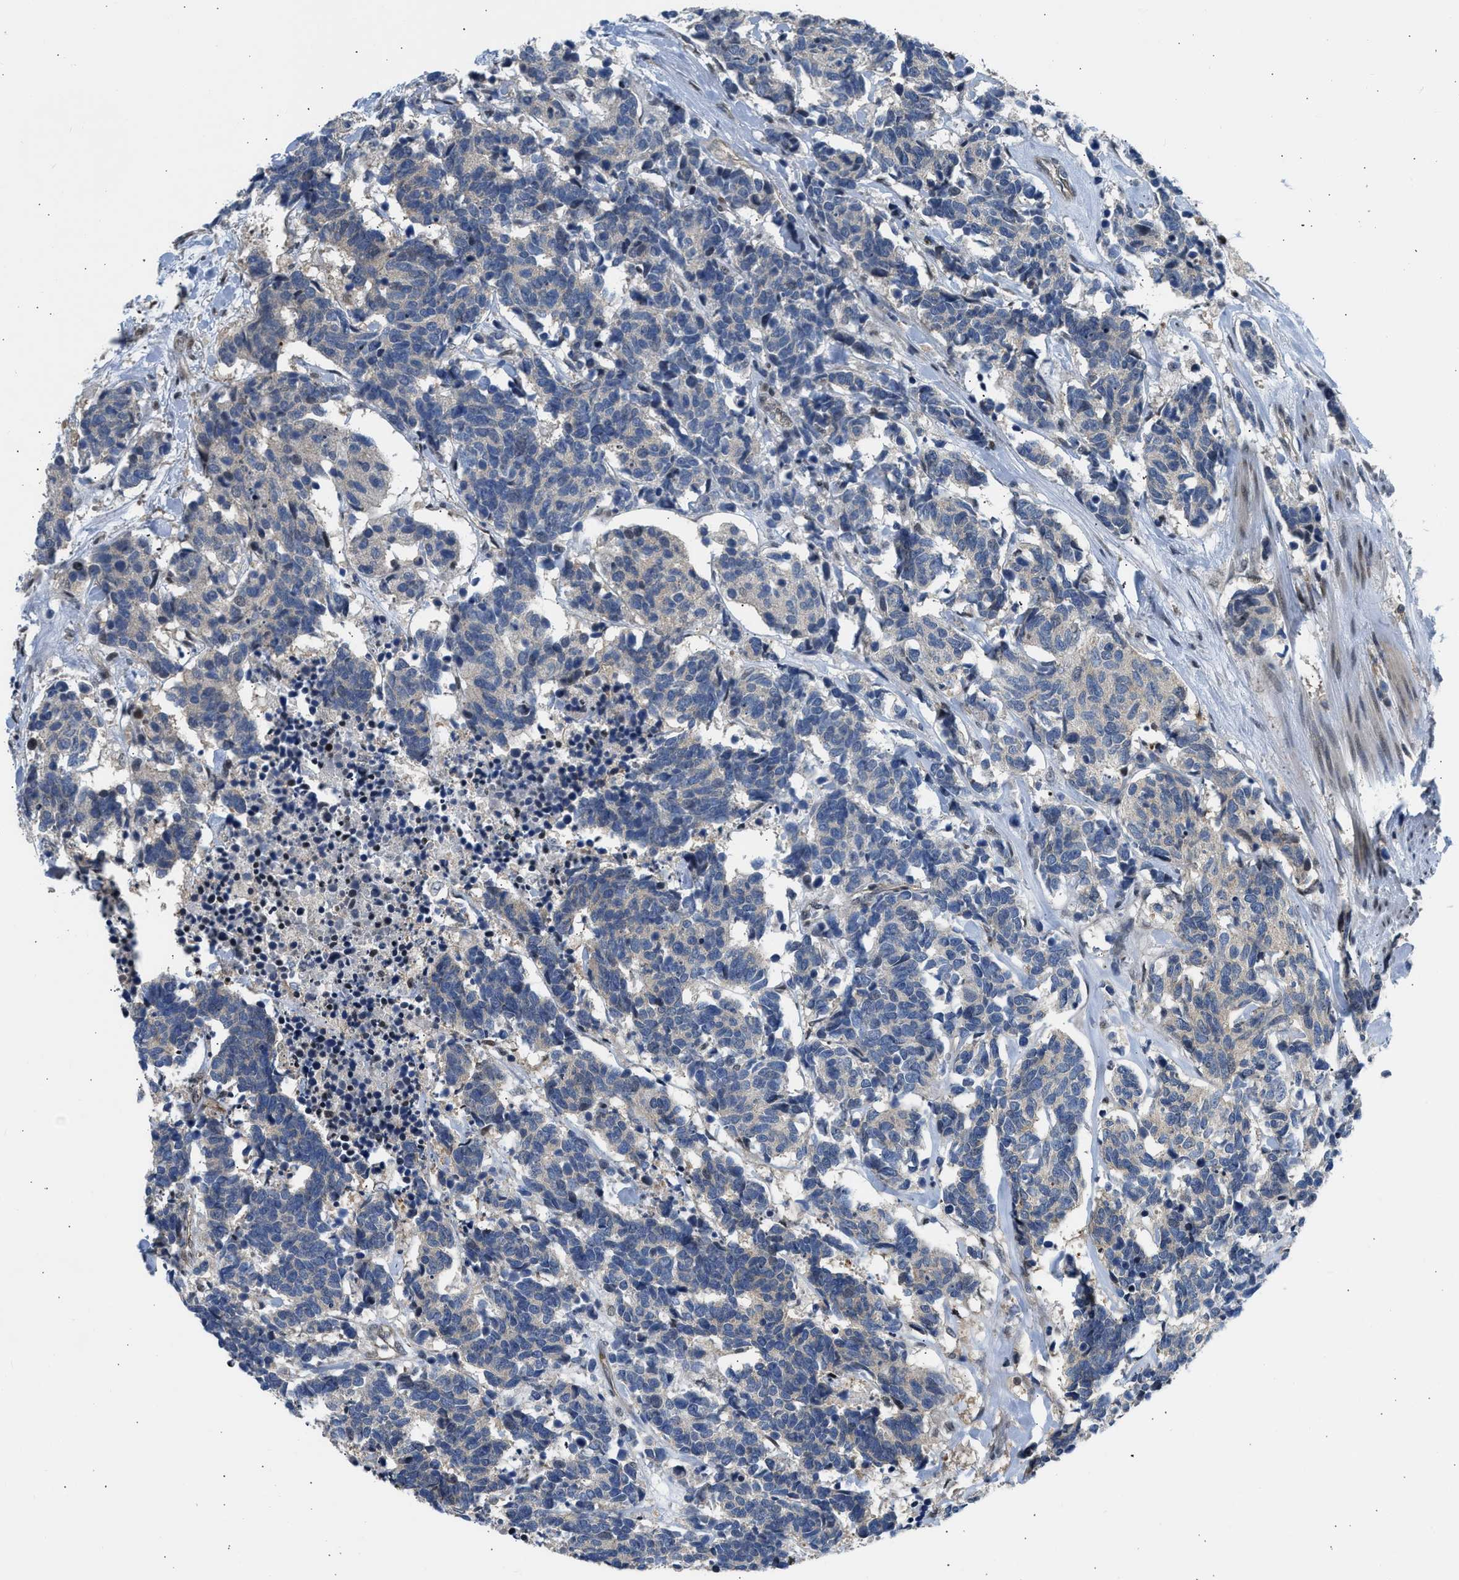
{"staining": {"intensity": "negative", "quantity": "none", "location": "none"}, "tissue": "carcinoid", "cell_type": "Tumor cells", "image_type": "cancer", "snomed": [{"axis": "morphology", "description": "Carcinoma, NOS"}, {"axis": "morphology", "description": "Carcinoid, malignant, NOS"}, {"axis": "topography", "description": "Urinary bladder"}], "caption": "This is a photomicrograph of IHC staining of carcinoma, which shows no staining in tumor cells.", "gene": "OLIG3", "patient": {"sex": "male", "age": 57}}